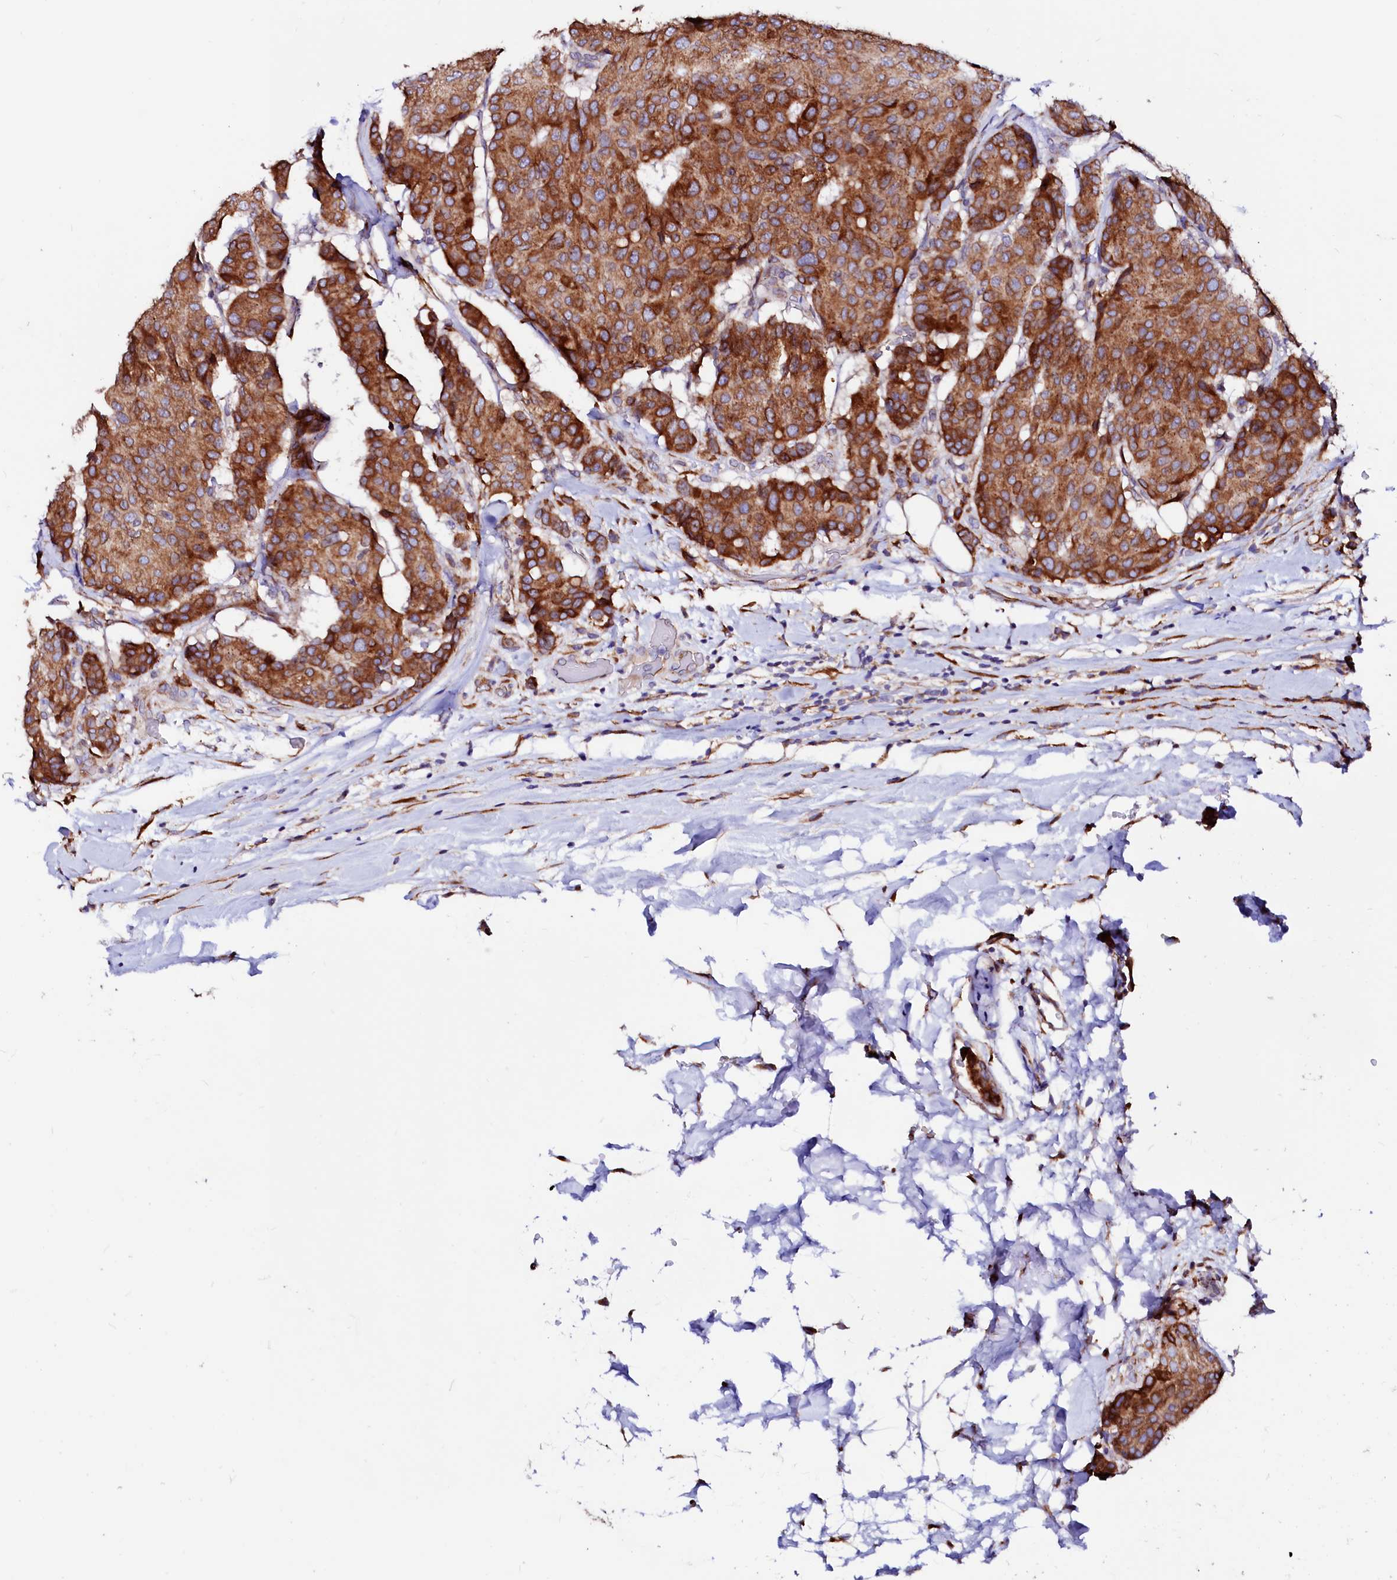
{"staining": {"intensity": "strong", "quantity": ">75%", "location": "cytoplasmic/membranous"}, "tissue": "breast cancer", "cell_type": "Tumor cells", "image_type": "cancer", "snomed": [{"axis": "morphology", "description": "Duct carcinoma"}, {"axis": "topography", "description": "Breast"}], "caption": "Protein expression by IHC displays strong cytoplasmic/membranous expression in approximately >75% of tumor cells in breast cancer. The staining was performed using DAB to visualize the protein expression in brown, while the nuclei were stained in blue with hematoxylin (Magnification: 20x).", "gene": "LMAN1", "patient": {"sex": "female", "age": 75}}